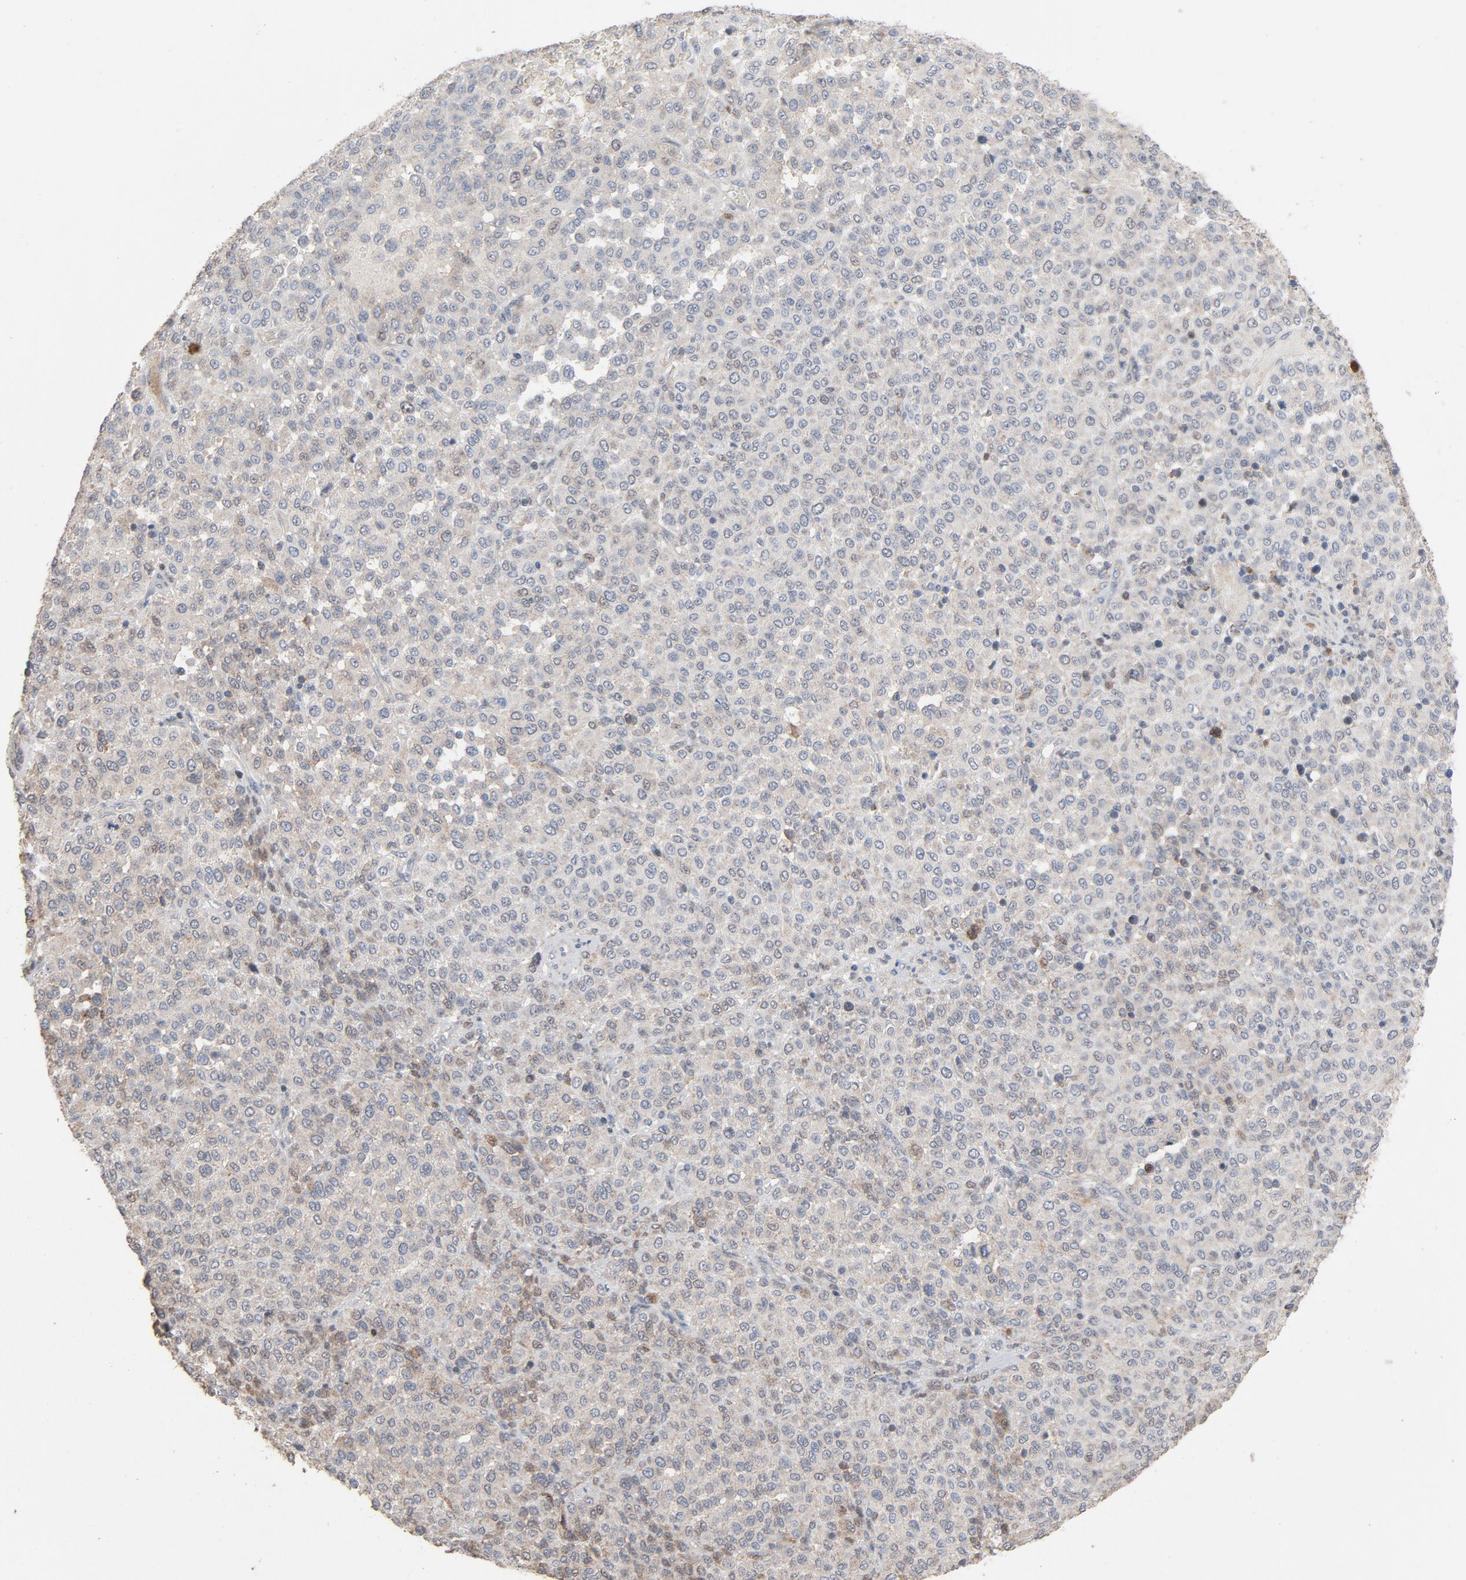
{"staining": {"intensity": "weak", "quantity": "<25%", "location": "cytoplasmic/membranous"}, "tissue": "melanoma", "cell_type": "Tumor cells", "image_type": "cancer", "snomed": [{"axis": "morphology", "description": "Malignant melanoma, Metastatic site"}, {"axis": "topography", "description": "Pancreas"}], "caption": "The photomicrograph displays no significant positivity in tumor cells of malignant melanoma (metastatic site).", "gene": "CDK6", "patient": {"sex": "female", "age": 30}}